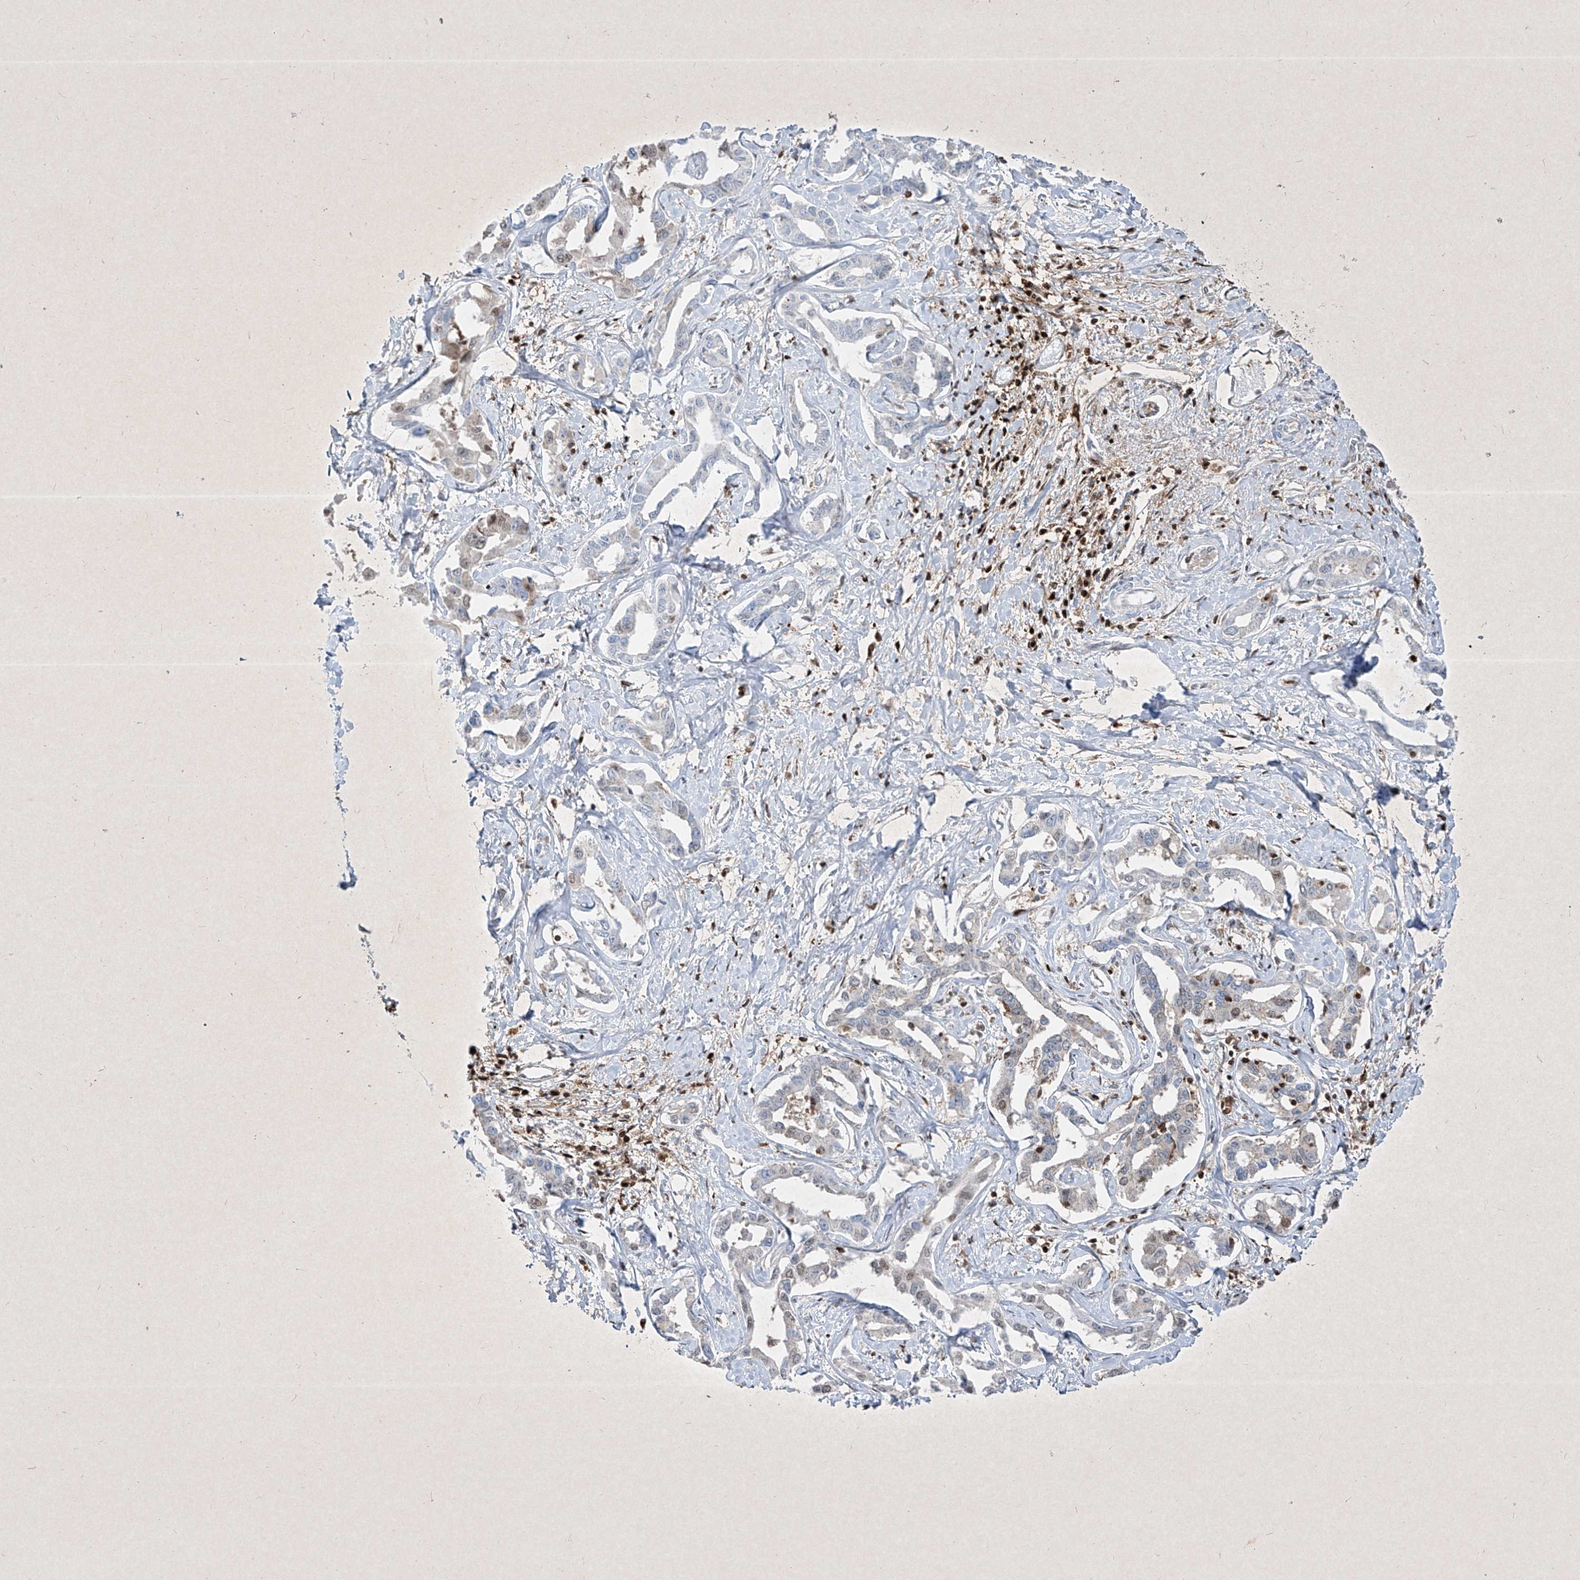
{"staining": {"intensity": "weak", "quantity": "<25%", "location": "cytoplasmic/membranous,nuclear"}, "tissue": "liver cancer", "cell_type": "Tumor cells", "image_type": "cancer", "snomed": [{"axis": "morphology", "description": "Cholangiocarcinoma"}, {"axis": "topography", "description": "Liver"}], "caption": "Immunohistochemistry of human liver cancer exhibits no positivity in tumor cells.", "gene": "PSMB10", "patient": {"sex": "male", "age": 59}}